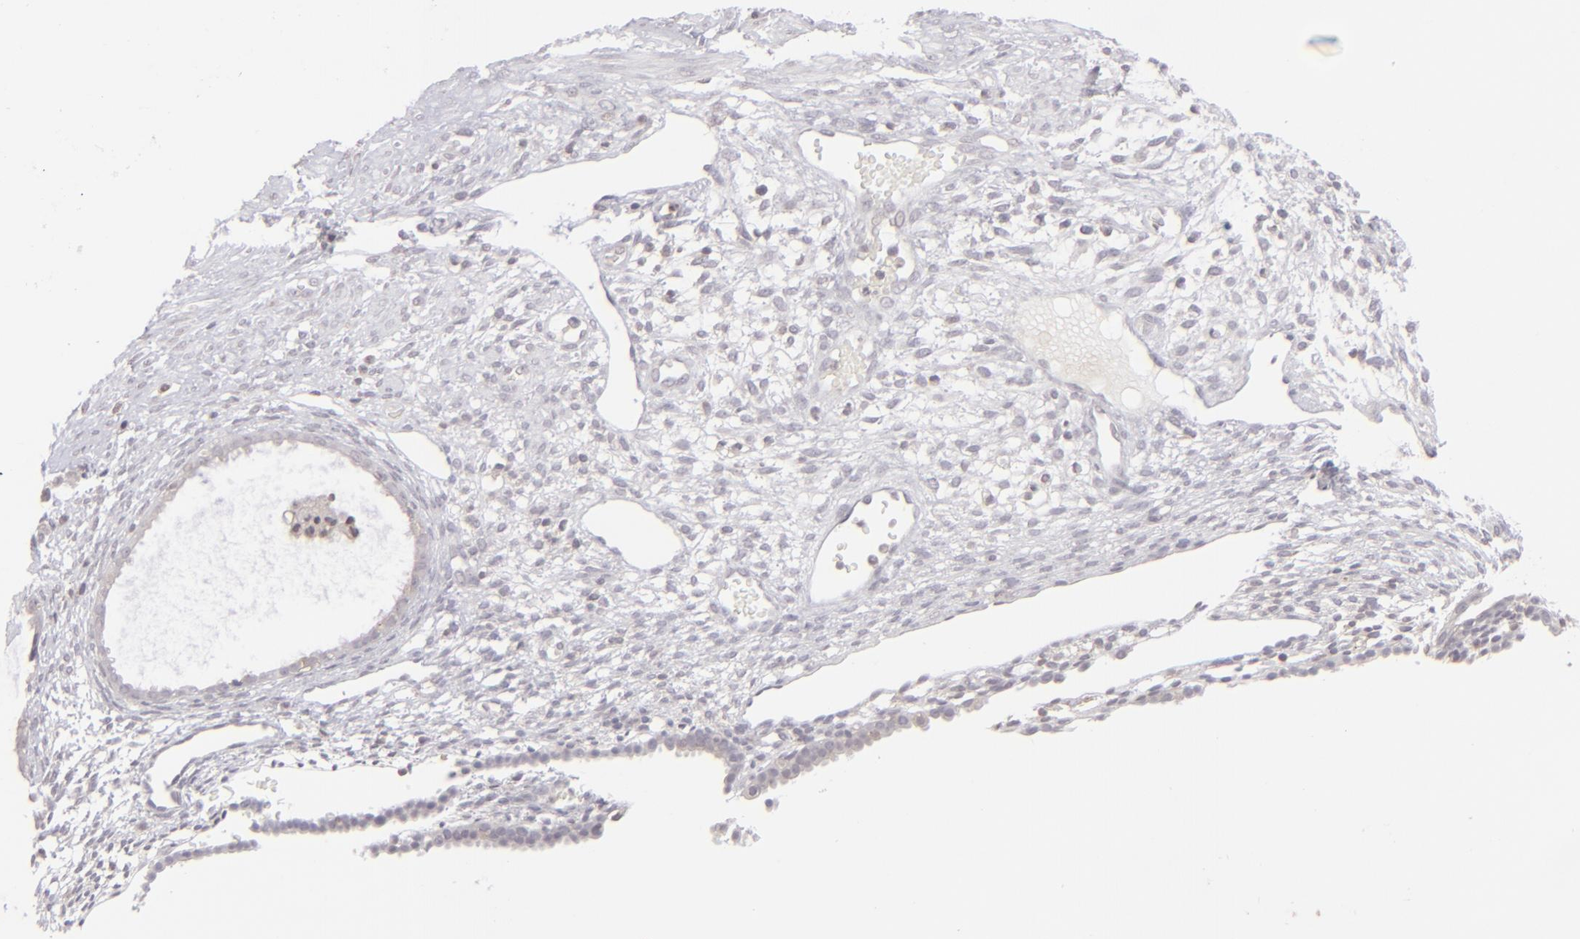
{"staining": {"intensity": "negative", "quantity": "none", "location": "none"}, "tissue": "endometrium", "cell_type": "Cells in endometrial stroma", "image_type": "normal", "snomed": [{"axis": "morphology", "description": "Normal tissue, NOS"}, {"axis": "topography", "description": "Endometrium"}], "caption": "Immunohistochemistry micrograph of unremarkable endometrium stained for a protein (brown), which shows no positivity in cells in endometrial stroma. (DAB (3,3'-diaminobenzidine) immunohistochemistry with hematoxylin counter stain).", "gene": "CLDN2", "patient": {"sex": "female", "age": 72}}